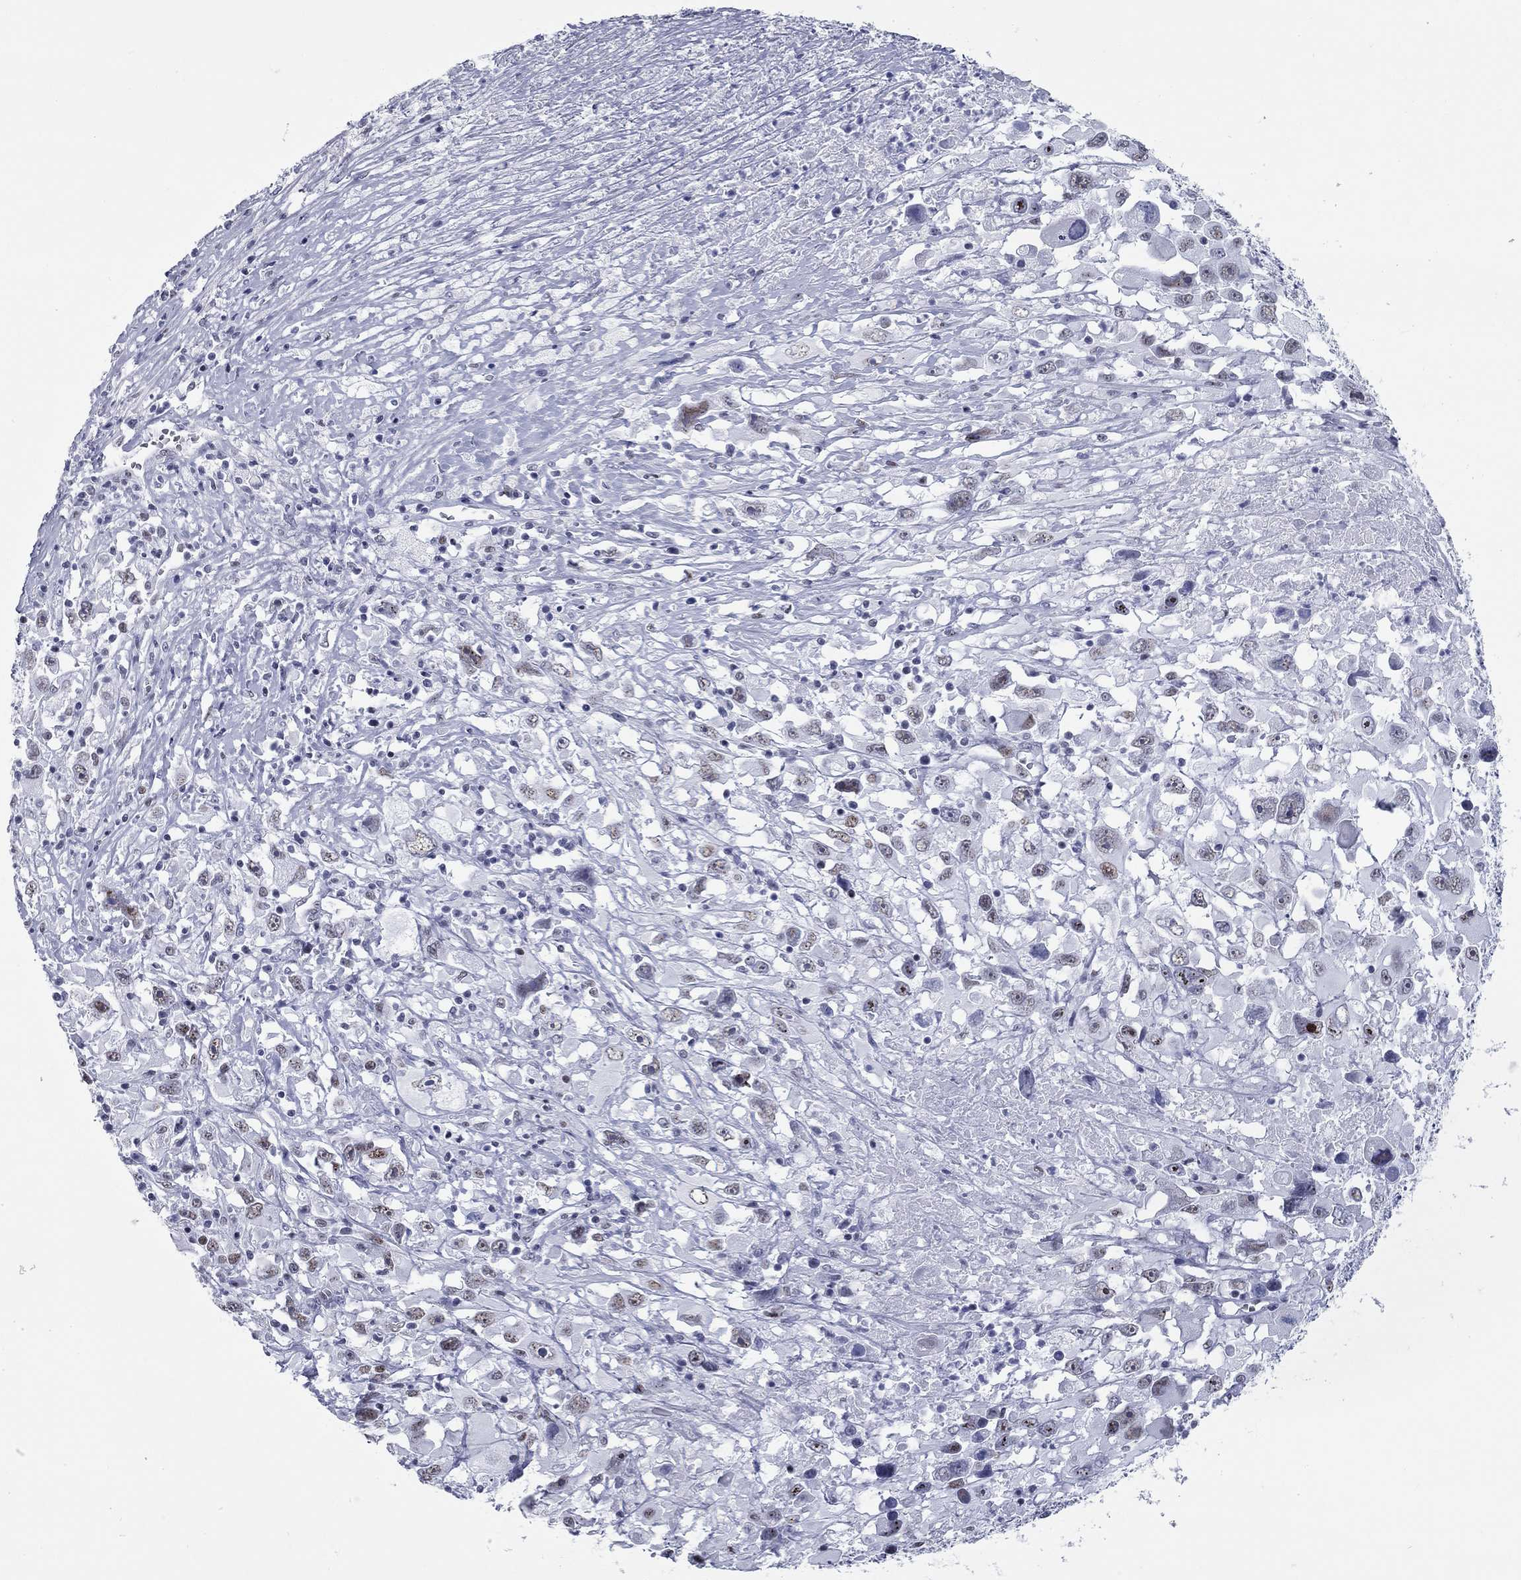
{"staining": {"intensity": "moderate", "quantity": "<25%", "location": "nuclear"}, "tissue": "melanoma", "cell_type": "Tumor cells", "image_type": "cancer", "snomed": [{"axis": "morphology", "description": "Malignant melanoma, Metastatic site"}, {"axis": "topography", "description": "Soft tissue"}], "caption": "Protein expression analysis of human malignant melanoma (metastatic site) reveals moderate nuclear staining in approximately <25% of tumor cells.", "gene": "ASF1B", "patient": {"sex": "male", "age": 50}}